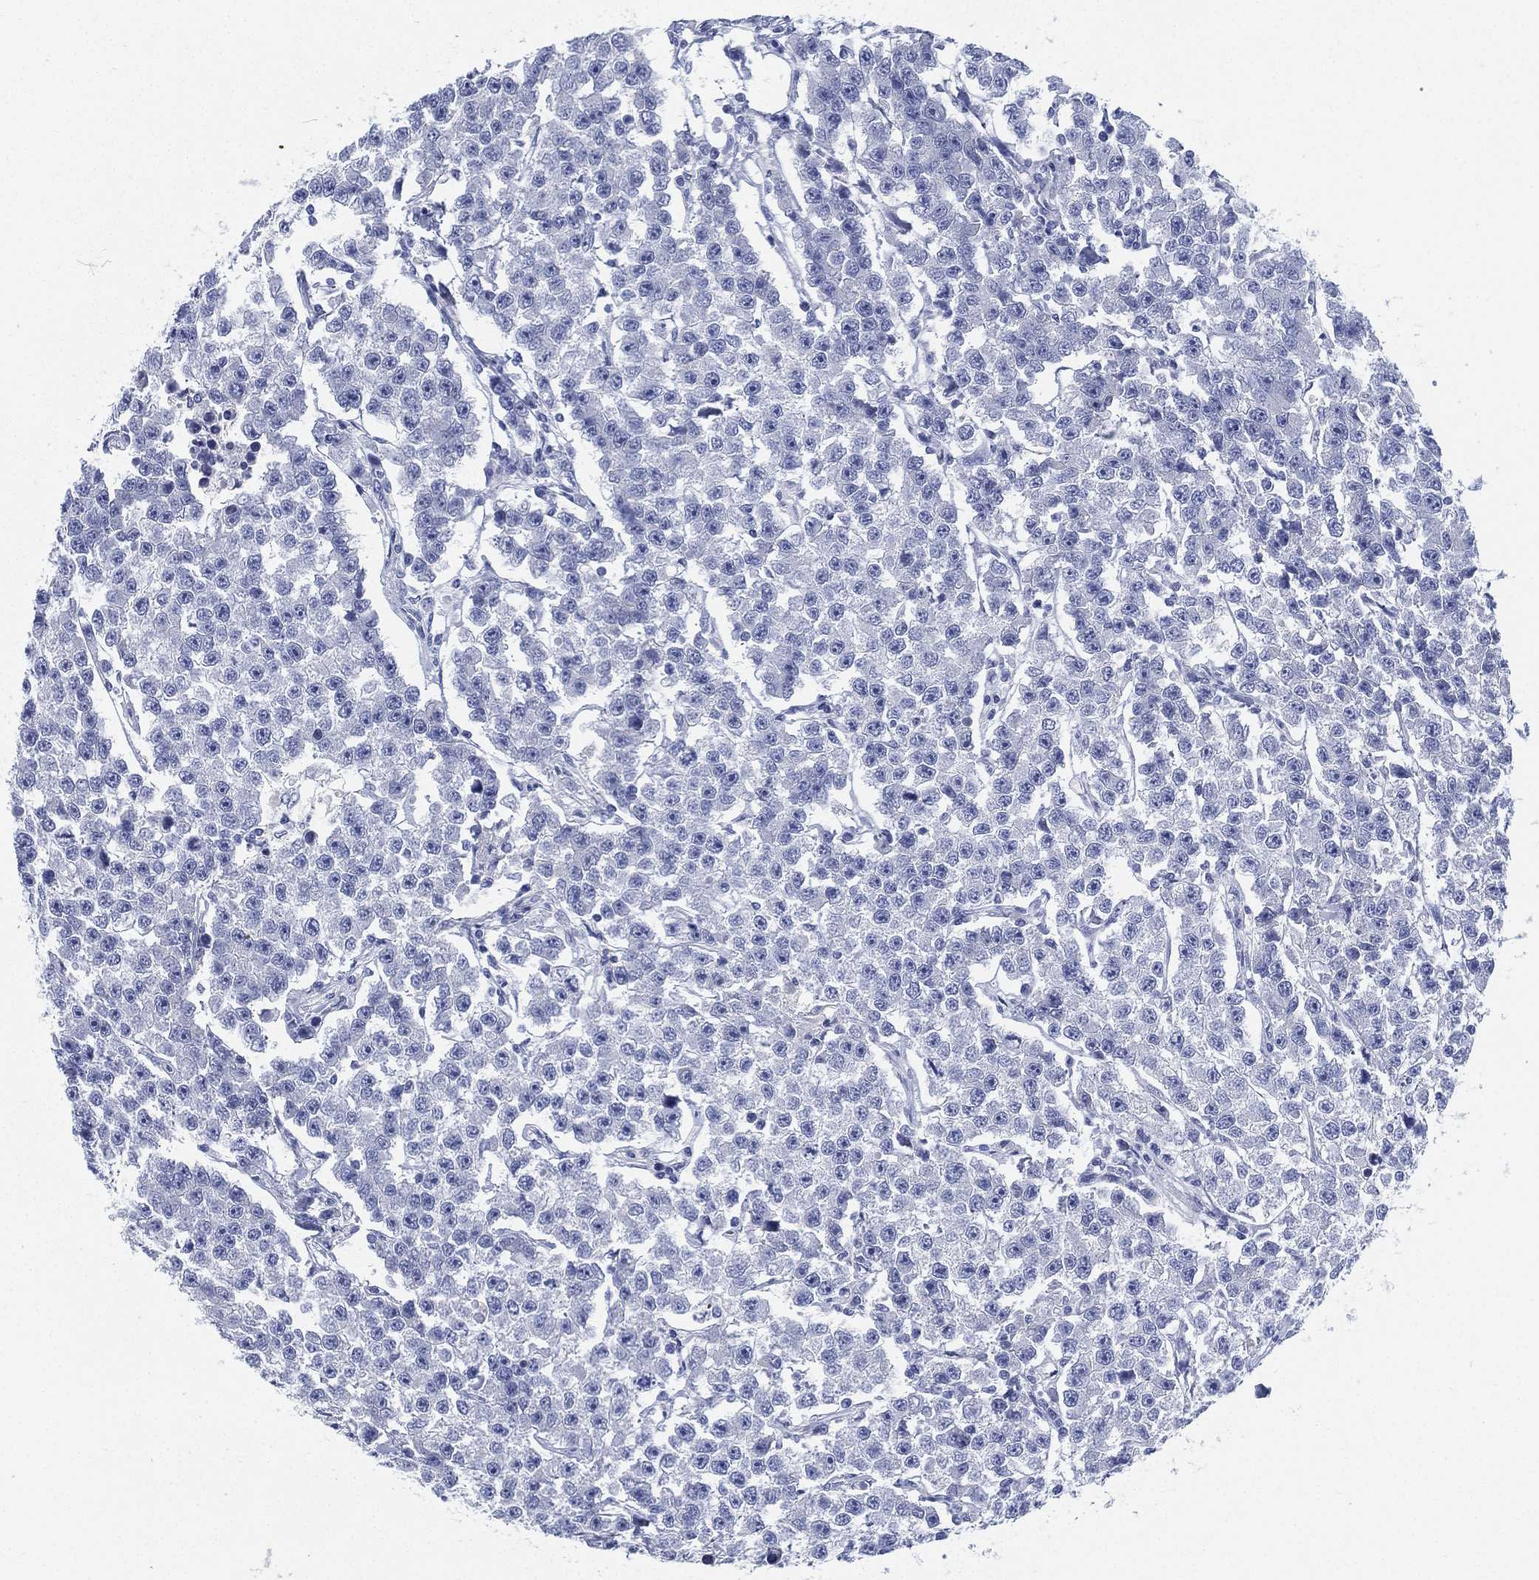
{"staining": {"intensity": "negative", "quantity": "none", "location": "none"}, "tissue": "testis cancer", "cell_type": "Tumor cells", "image_type": "cancer", "snomed": [{"axis": "morphology", "description": "Seminoma, NOS"}, {"axis": "topography", "description": "Testis"}], "caption": "DAB (3,3'-diaminobenzidine) immunohistochemical staining of testis seminoma displays no significant positivity in tumor cells.", "gene": "DEFB121", "patient": {"sex": "male", "age": 59}}